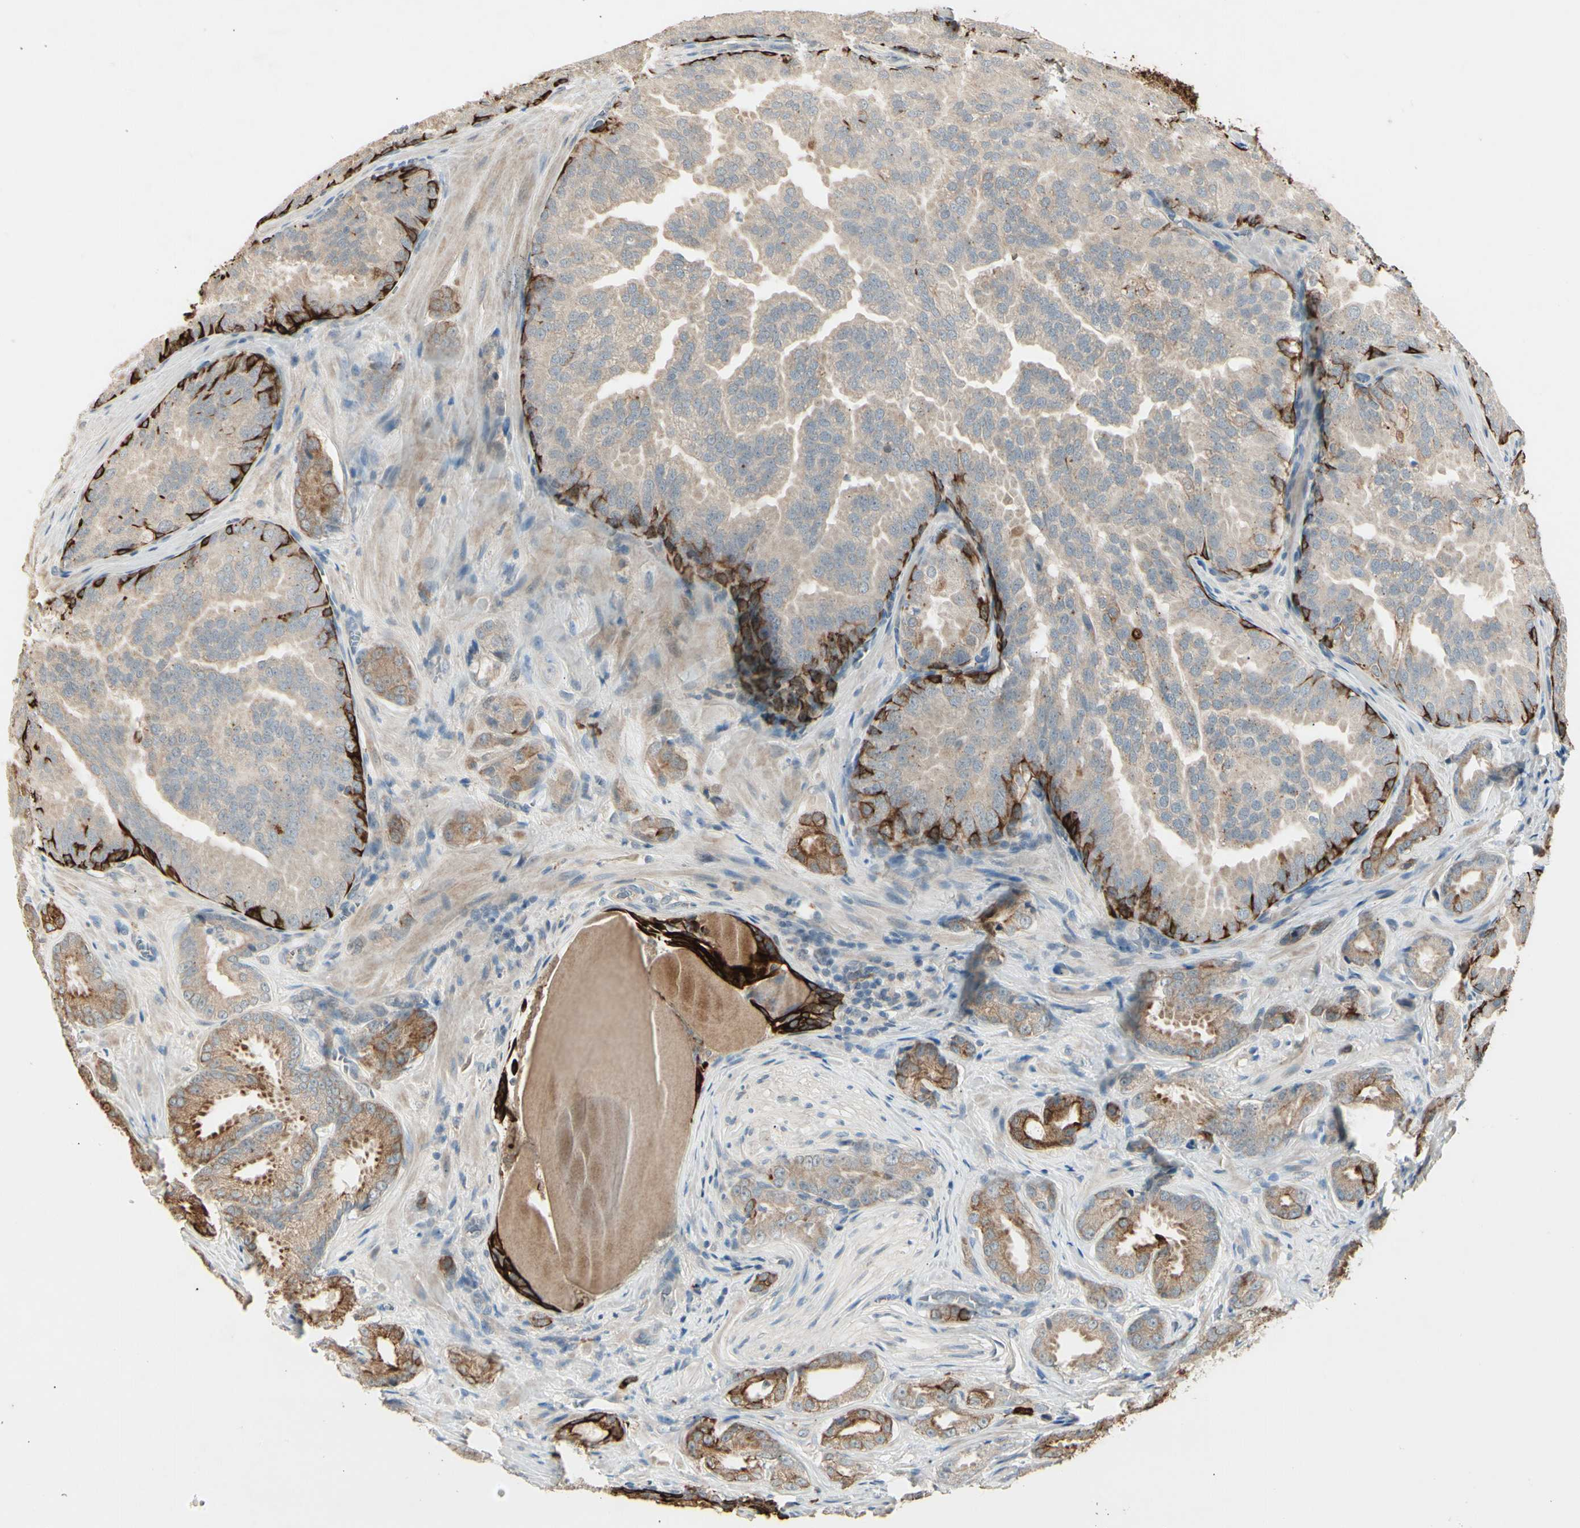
{"staining": {"intensity": "moderate", "quantity": ">75%", "location": "cytoplasmic/membranous"}, "tissue": "prostate cancer", "cell_type": "Tumor cells", "image_type": "cancer", "snomed": [{"axis": "morphology", "description": "Adenocarcinoma, High grade"}, {"axis": "topography", "description": "Prostate"}], "caption": "Immunohistochemistry (IHC) of prostate adenocarcinoma (high-grade) reveals medium levels of moderate cytoplasmic/membranous positivity in about >75% of tumor cells.", "gene": "SKIL", "patient": {"sex": "male", "age": 64}}